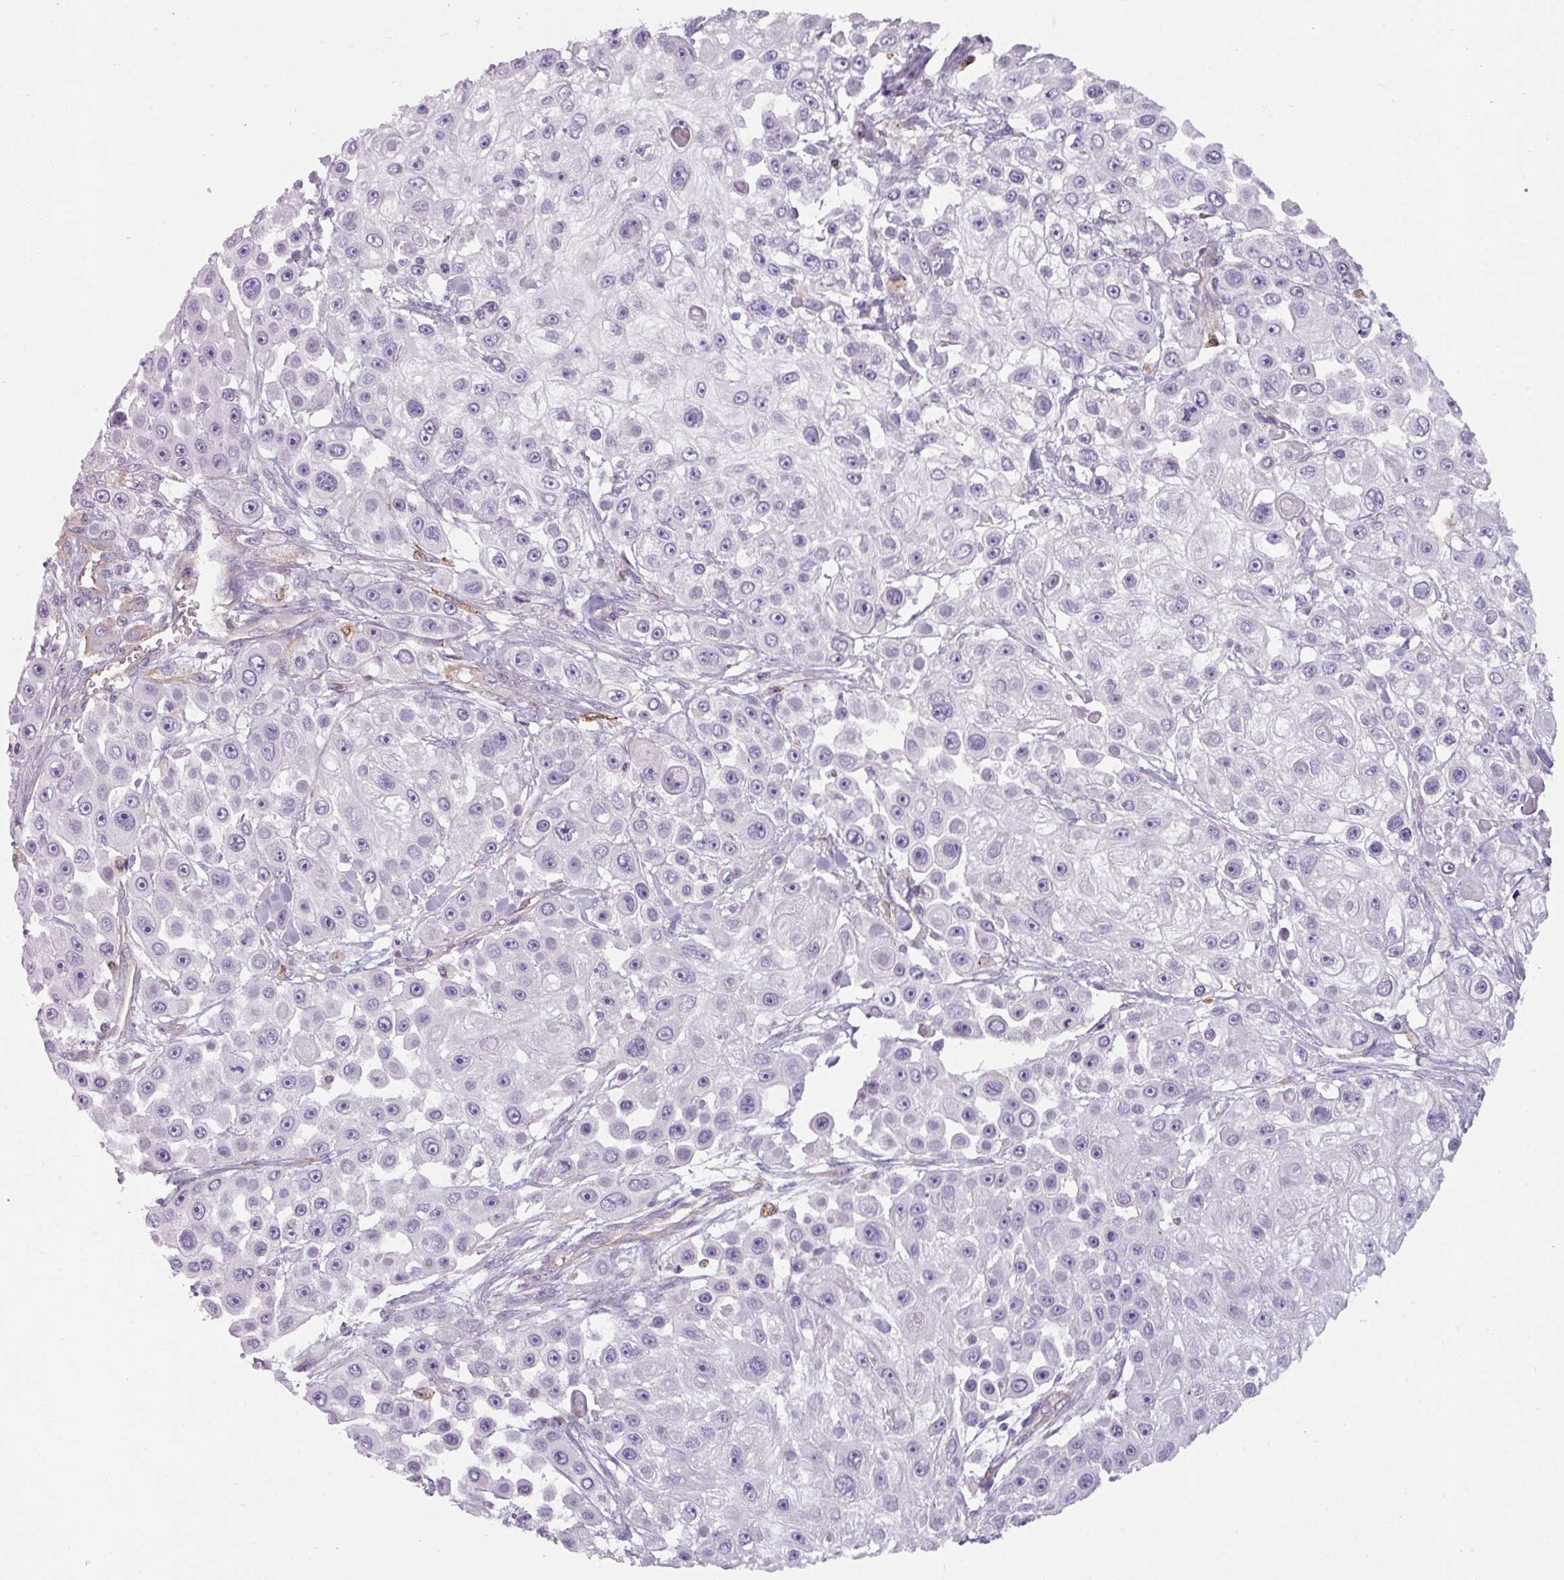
{"staining": {"intensity": "negative", "quantity": "none", "location": "none"}, "tissue": "skin cancer", "cell_type": "Tumor cells", "image_type": "cancer", "snomed": [{"axis": "morphology", "description": "Squamous cell carcinoma, NOS"}, {"axis": "topography", "description": "Skin"}], "caption": "Immunohistochemistry image of neoplastic tissue: human skin cancer (squamous cell carcinoma) stained with DAB shows no significant protein staining in tumor cells. The staining is performed using DAB brown chromogen with nuclei counter-stained in using hematoxylin.", "gene": "BUD23", "patient": {"sex": "male", "age": 67}}